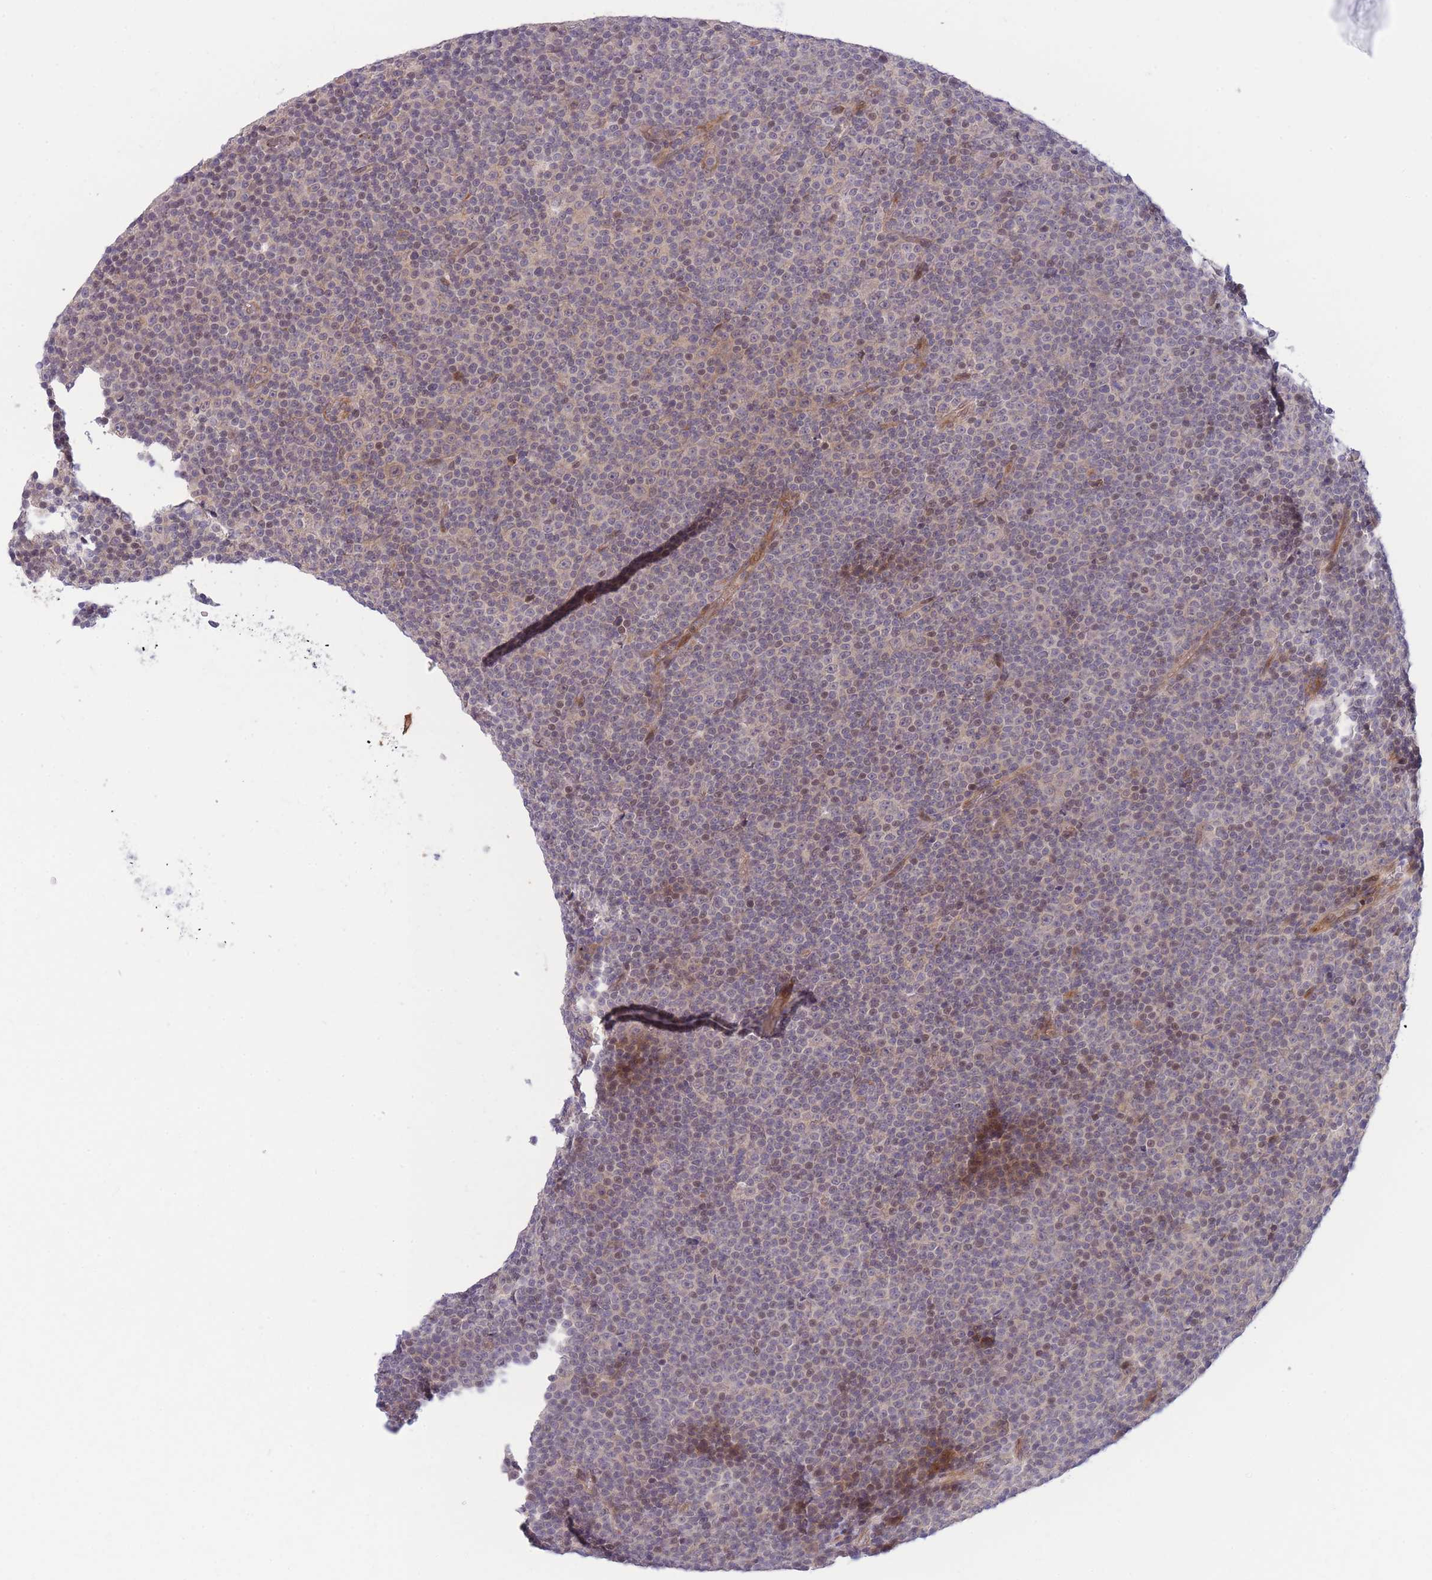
{"staining": {"intensity": "moderate", "quantity": "<25%", "location": "nuclear"}, "tissue": "lymphoma", "cell_type": "Tumor cells", "image_type": "cancer", "snomed": [{"axis": "morphology", "description": "Malignant lymphoma, non-Hodgkin's type, Low grade"}, {"axis": "topography", "description": "Lymph node"}], "caption": "The immunohistochemical stain shows moderate nuclear staining in tumor cells of lymphoma tissue. The protein is stained brown, and the nuclei are stained in blue (DAB (3,3'-diaminobenzidine) IHC with brightfield microscopy, high magnification).", "gene": "CDC25B", "patient": {"sex": "female", "age": 67}}